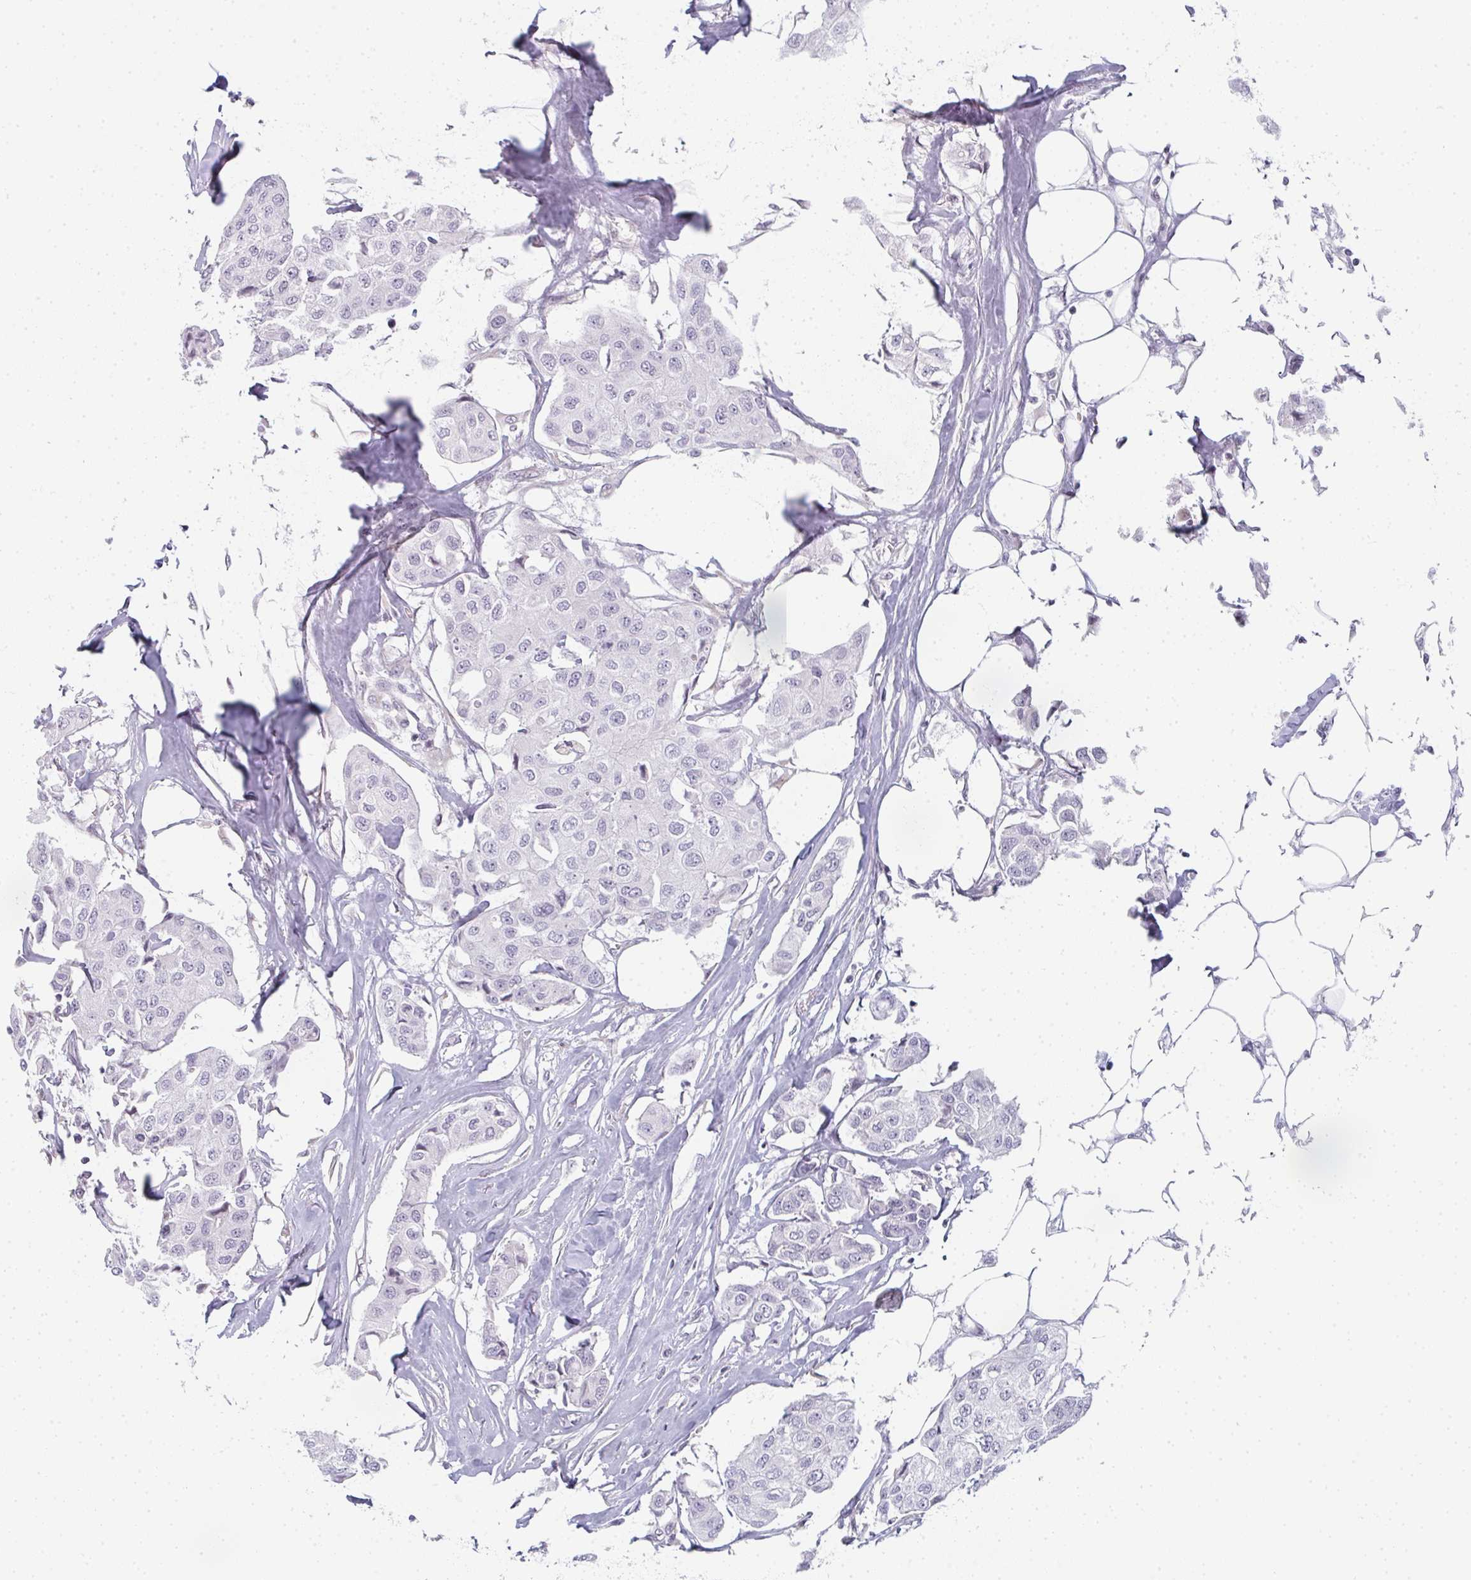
{"staining": {"intensity": "negative", "quantity": "none", "location": "none"}, "tissue": "breast cancer", "cell_type": "Tumor cells", "image_type": "cancer", "snomed": [{"axis": "morphology", "description": "Duct carcinoma"}, {"axis": "topography", "description": "Breast"}, {"axis": "topography", "description": "Lymph node"}], "caption": "Immunohistochemistry histopathology image of neoplastic tissue: breast cancer stained with DAB exhibits no significant protein positivity in tumor cells. The staining is performed using DAB (3,3'-diaminobenzidine) brown chromogen with nuclei counter-stained in using hematoxylin.", "gene": "RBBP6", "patient": {"sex": "female", "age": 80}}